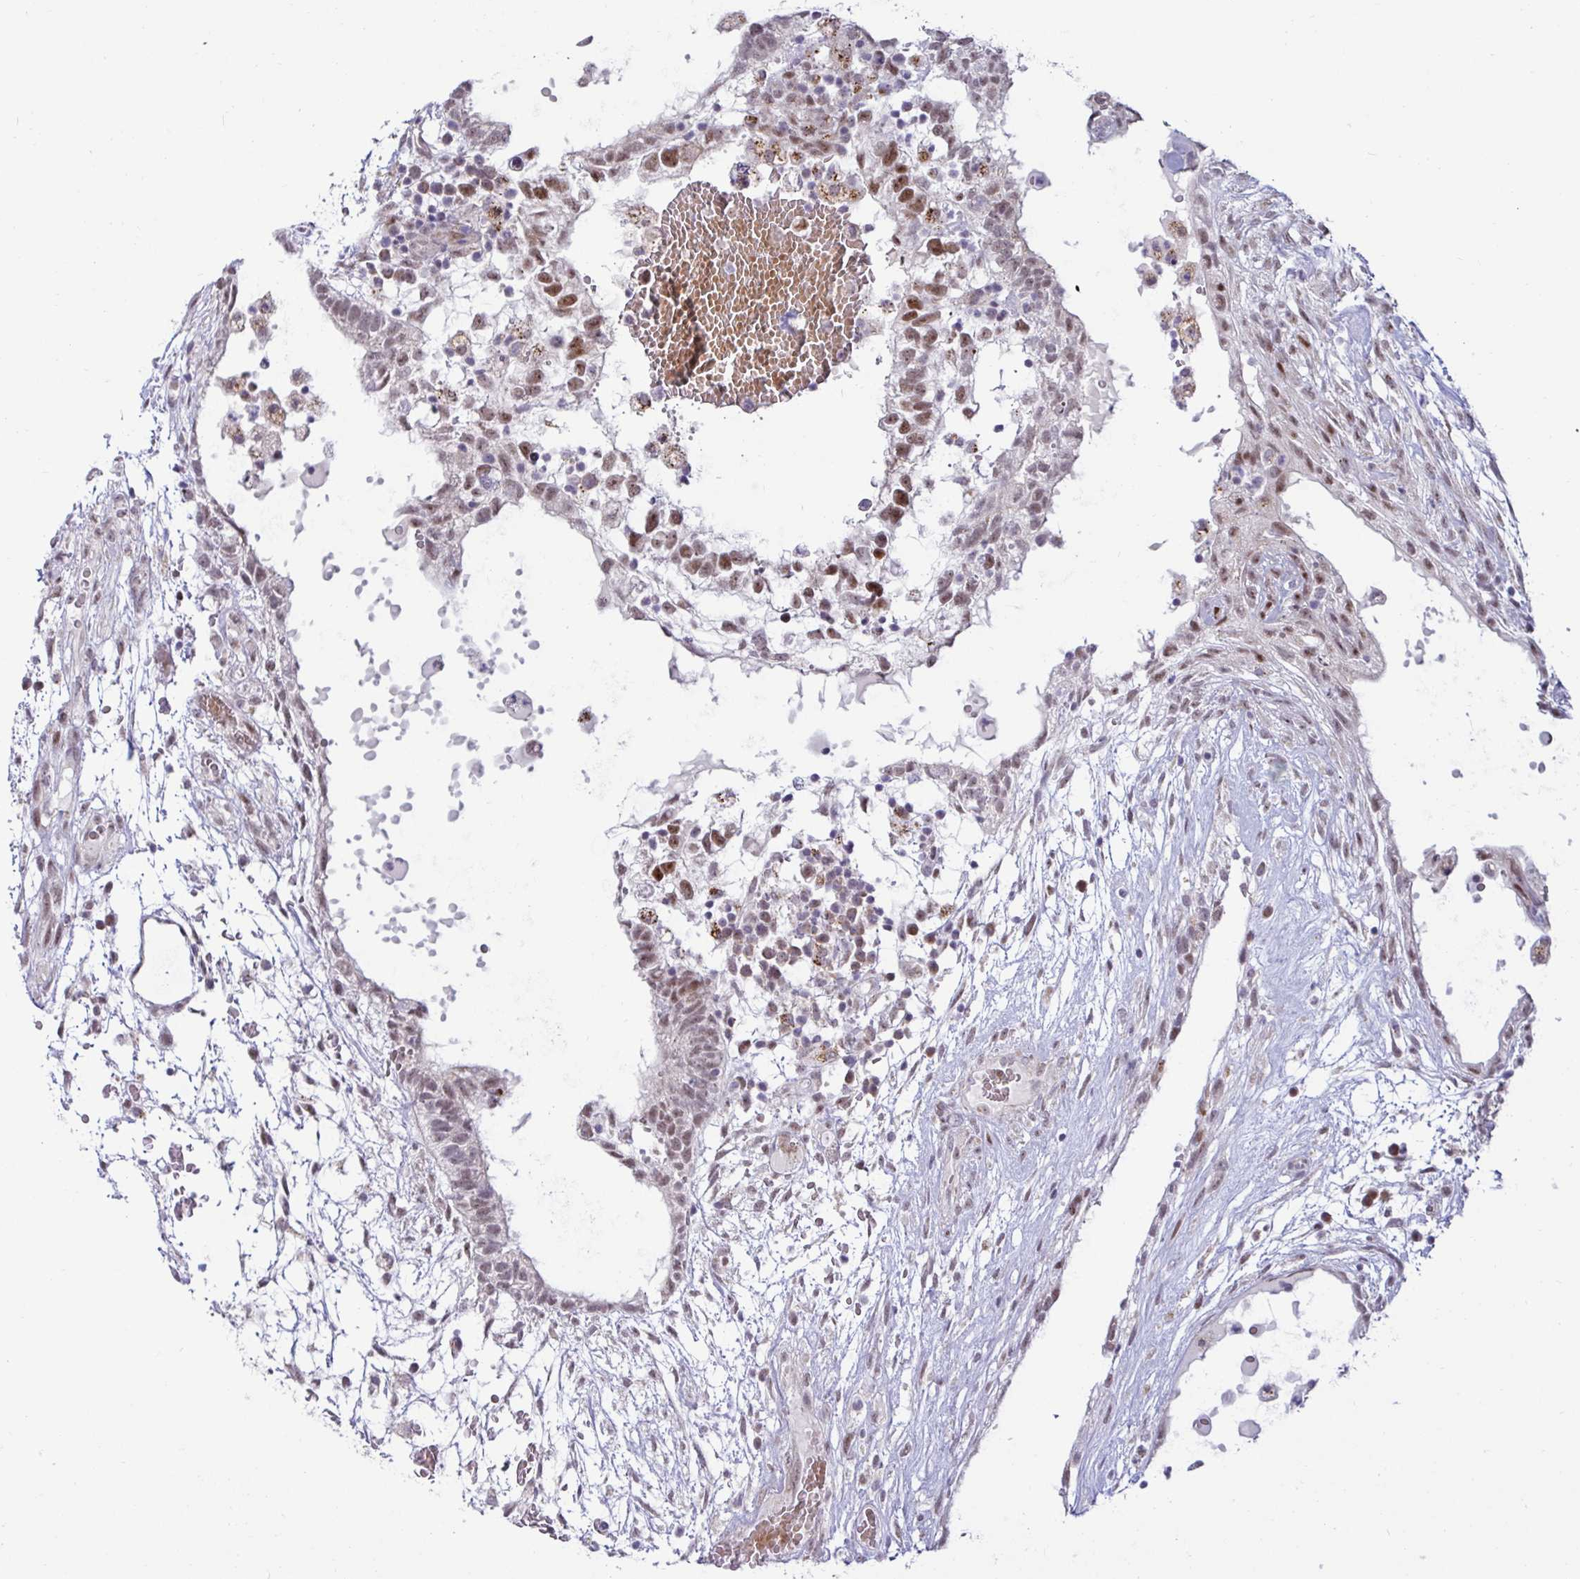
{"staining": {"intensity": "moderate", "quantity": "25%-75%", "location": "nuclear"}, "tissue": "testis cancer", "cell_type": "Tumor cells", "image_type": "cancer", "snomed": [{"axis": "morphology", "description": "Carcinoma, Embryonal, NOS"}, {"axis": "topography", "description": "Testis"}], "caption": "The immunohistochemical stain highlights moderate nuclear staining in tumor cells of embryonal carcinoma (testis) tissue.", "gene": "DZIP1", "patient": {"sex": "male", "age": 32}}